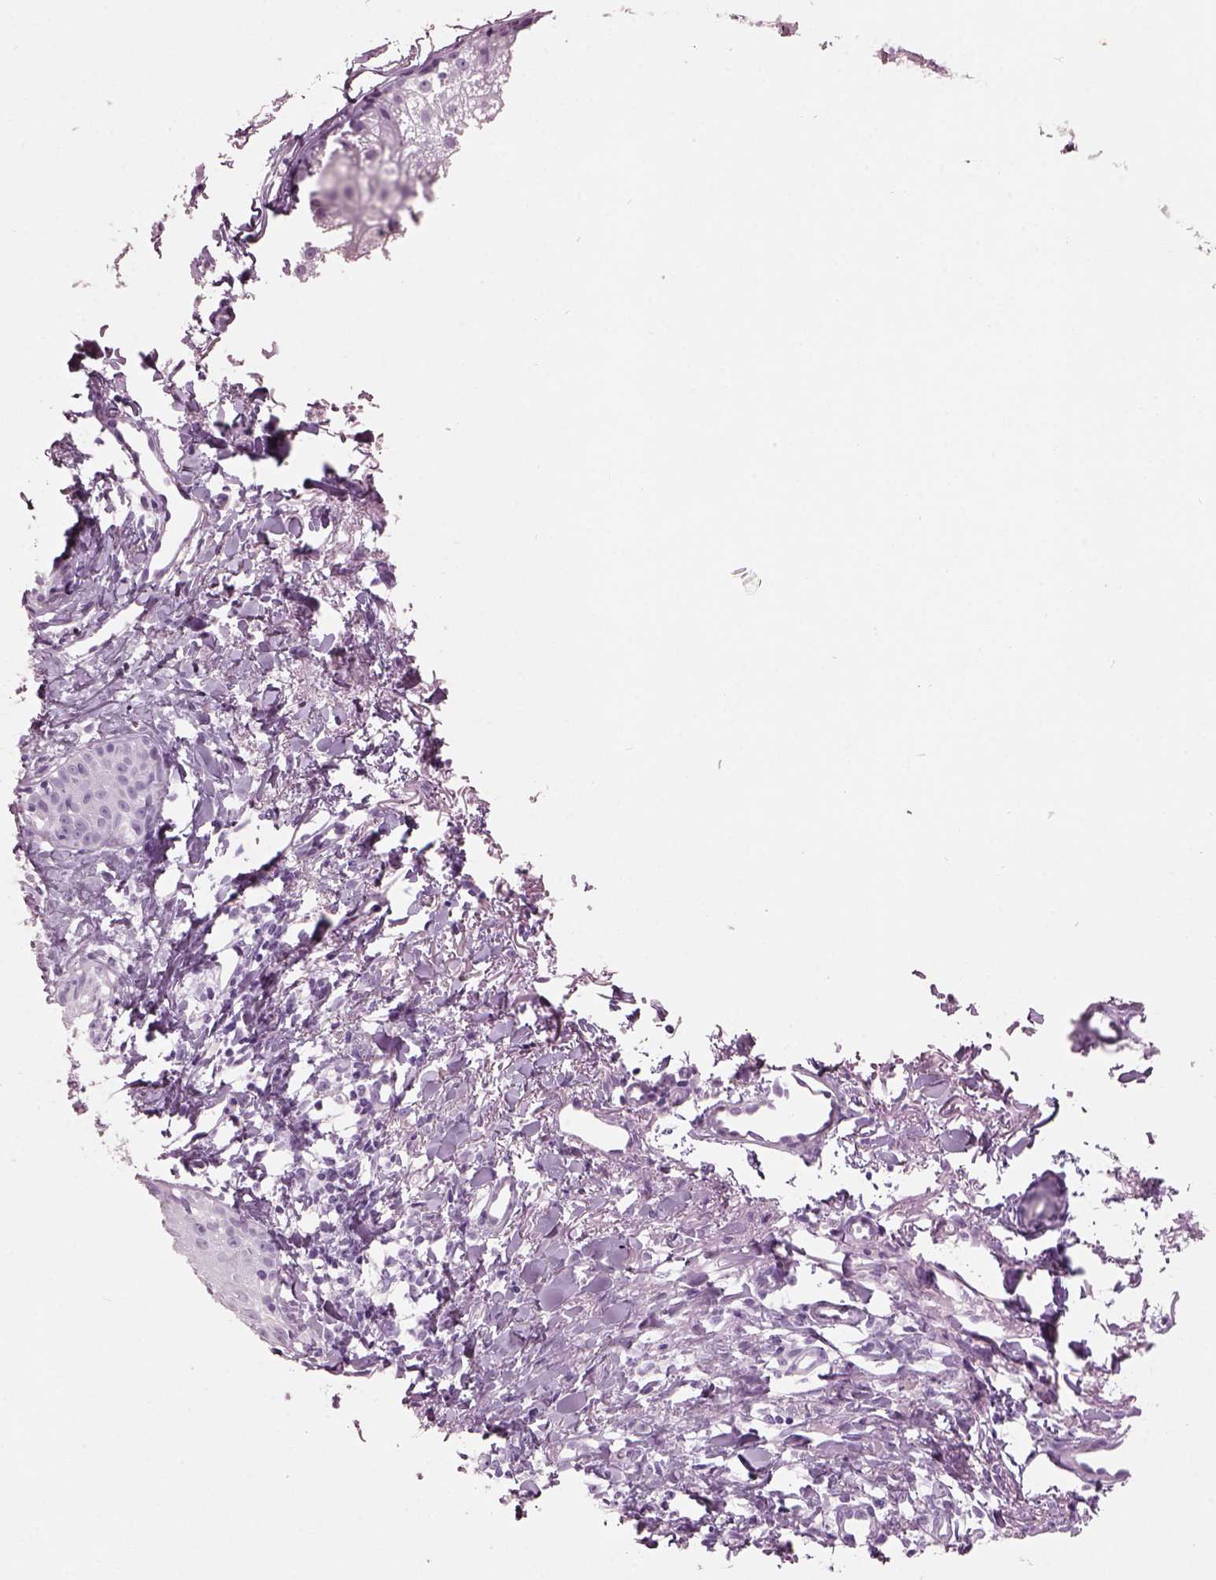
{"staining": {"intensity": "negative", "quantity": "none", "location": "none"}, "tissue": "skin cancer", "cell_type": "Tumor cells", "image_type": "cancer", "snomed": [{"axis": "morphology", "description": "Basal cell carcinoma"}, {"axis": "topography", "description": "Skin"}], "caption": "This is an IHC image of human basal cell carcinoma (skin). There is no positivity in tumor cells.", "gene": "HYDIN", "patient": {"sex": "male", "age": 72}}